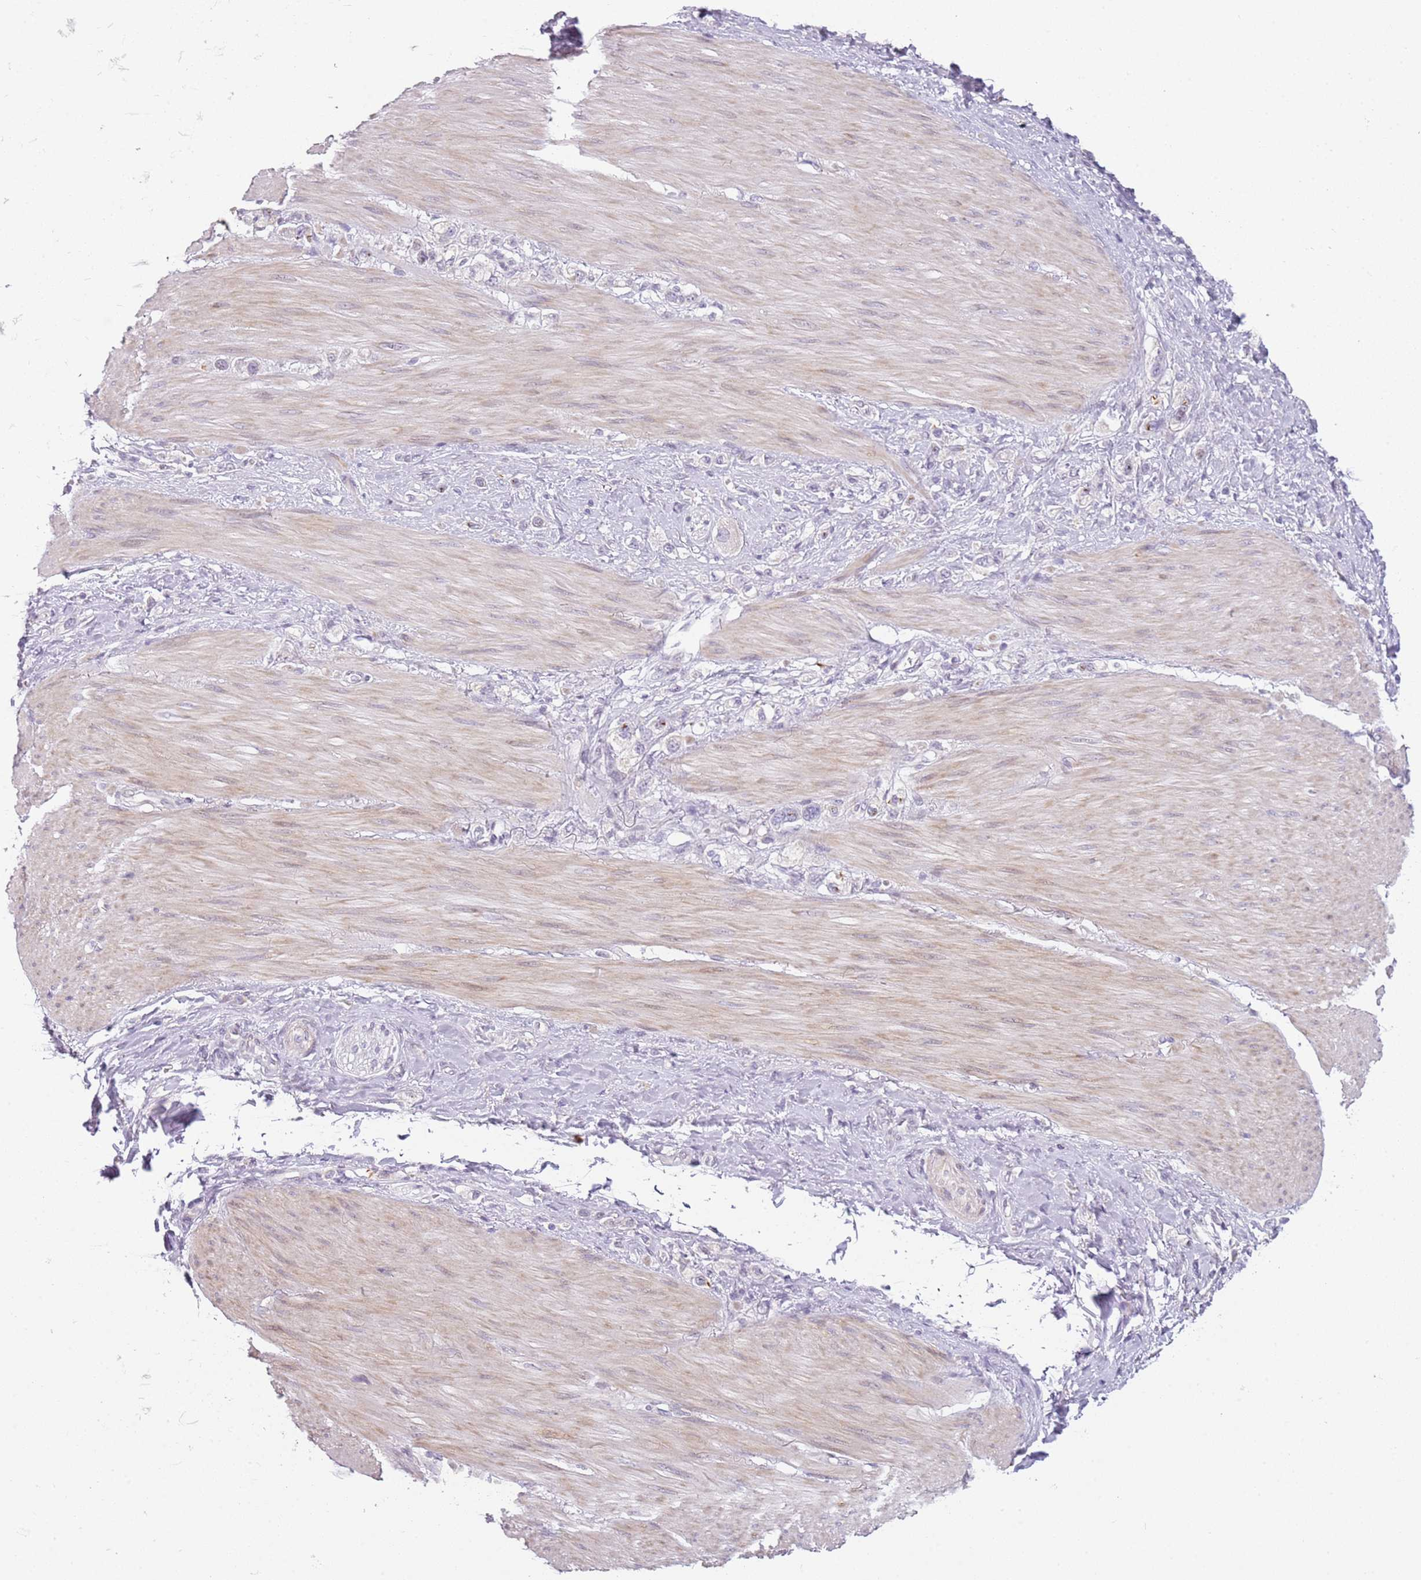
{"staining": {"intensity": "negative", "quantity": "none", "location": "none"}, "tissue": "stomach cancer", "cell_type": "Tumor cells", "image_type": "cancer", "snomed": [{"axis": "morphology", "description": "Adenocarcinoma, NOS"}, {"axis": "topography", "description": "Stomach"}], "caption": "DAB (3,3'-diaminobenzidine) immunohistochemical staining of stomach adenocarcinoma reveals no significant staining in tumor cells.", "gene": "DEFB116", "patient": {"sex": "female", "age": 65}}